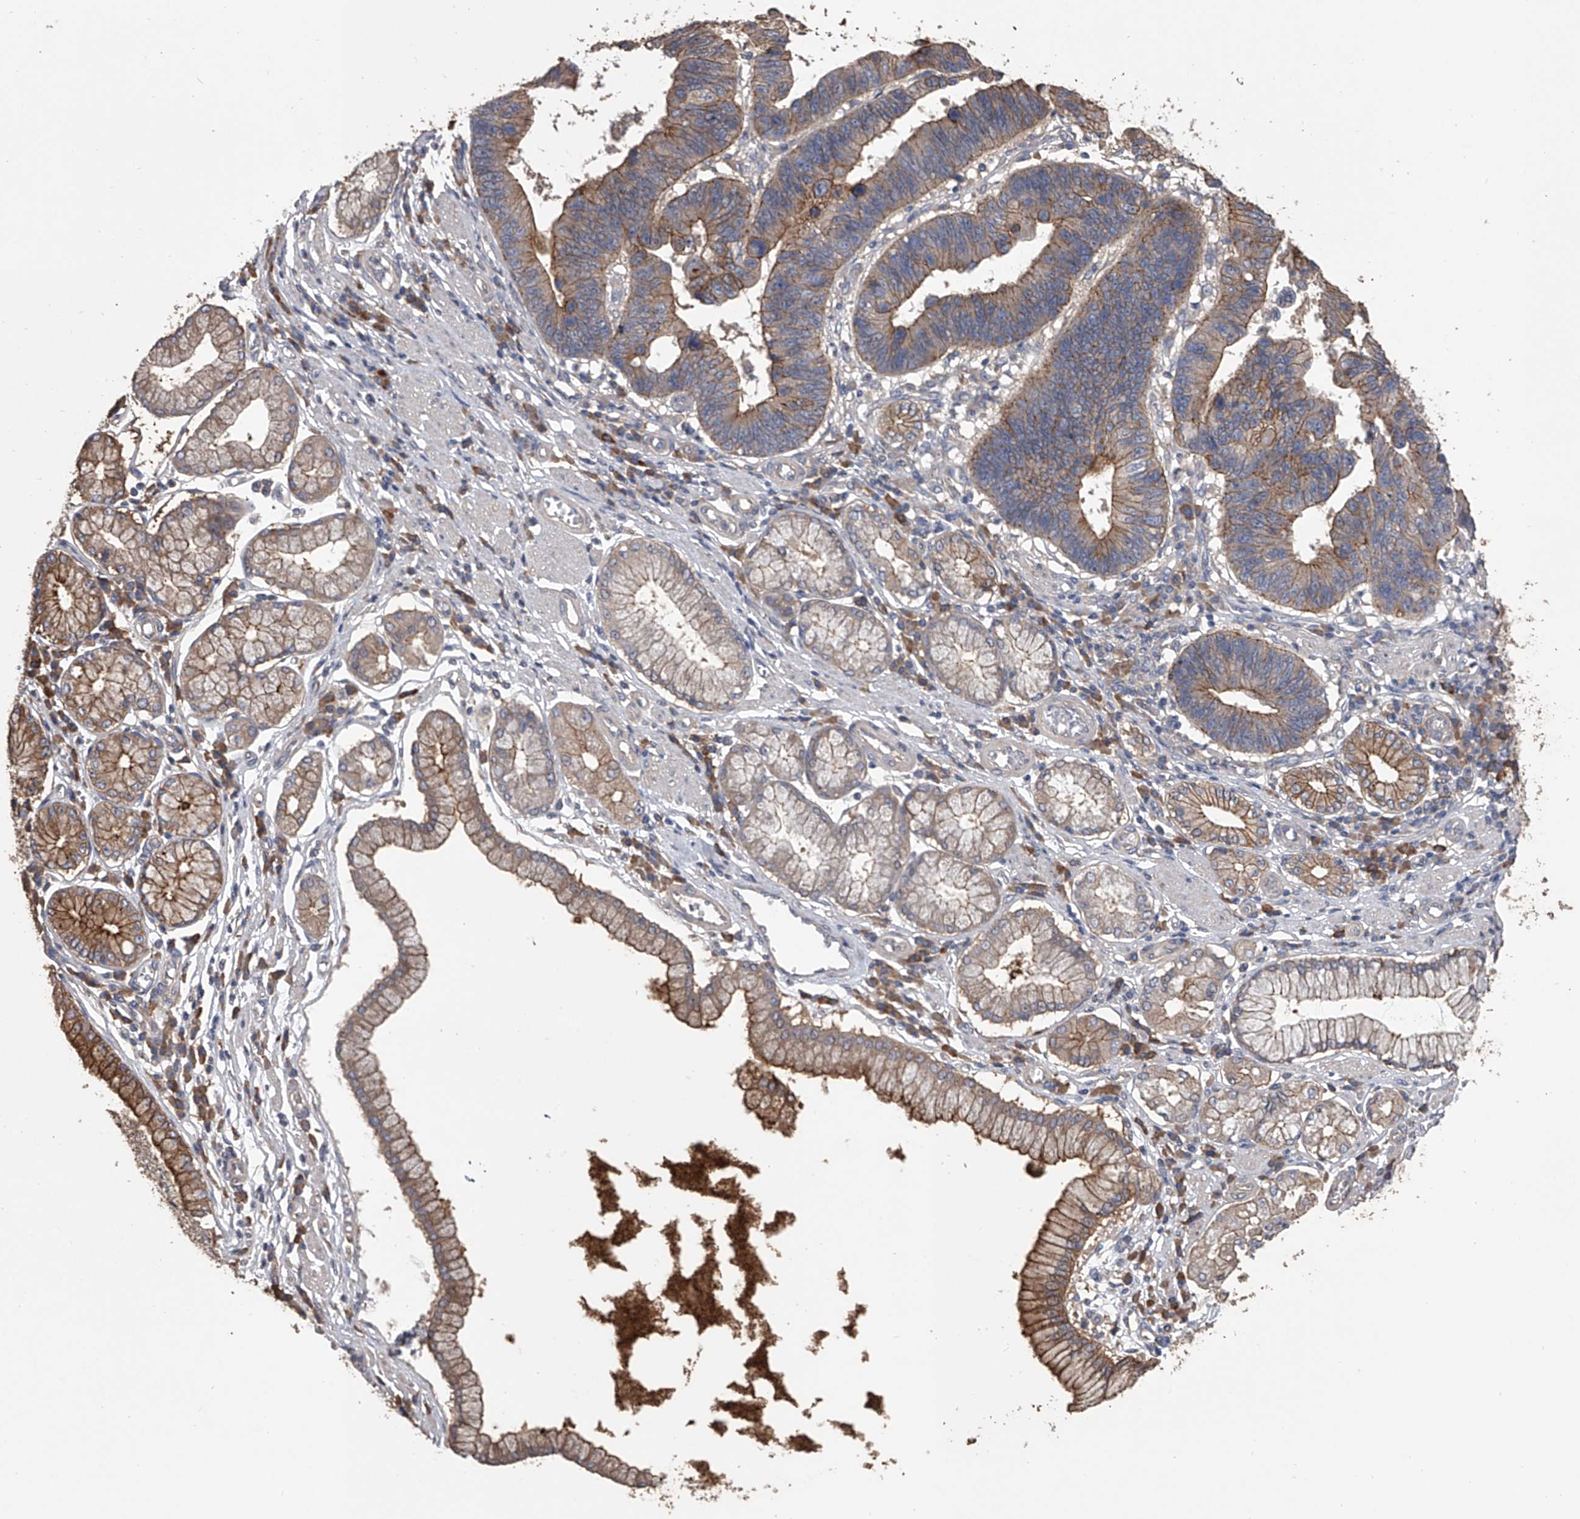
{"staining": {"intensity": "moderate", "quantity": ">75%", "location": "cytoplasmic/membranous"}, "tissue": "stomach cancer", "cell_type": "Tumor cells", "image_type": "cancer", "snomed": [{"axis": "morphology", "description": "Adenocarcinoma, NOS"}, {"axis": "topography", "description": "Stomach"}], "caption": "This is a photomicrograph of immunohistochemistry staining of stomach cancer, which shows moderate staining in the cytoplasmic/membranous of tumor cells.", "gene": "ZNF343", "patient": {"sex": "male", "age": 59}}